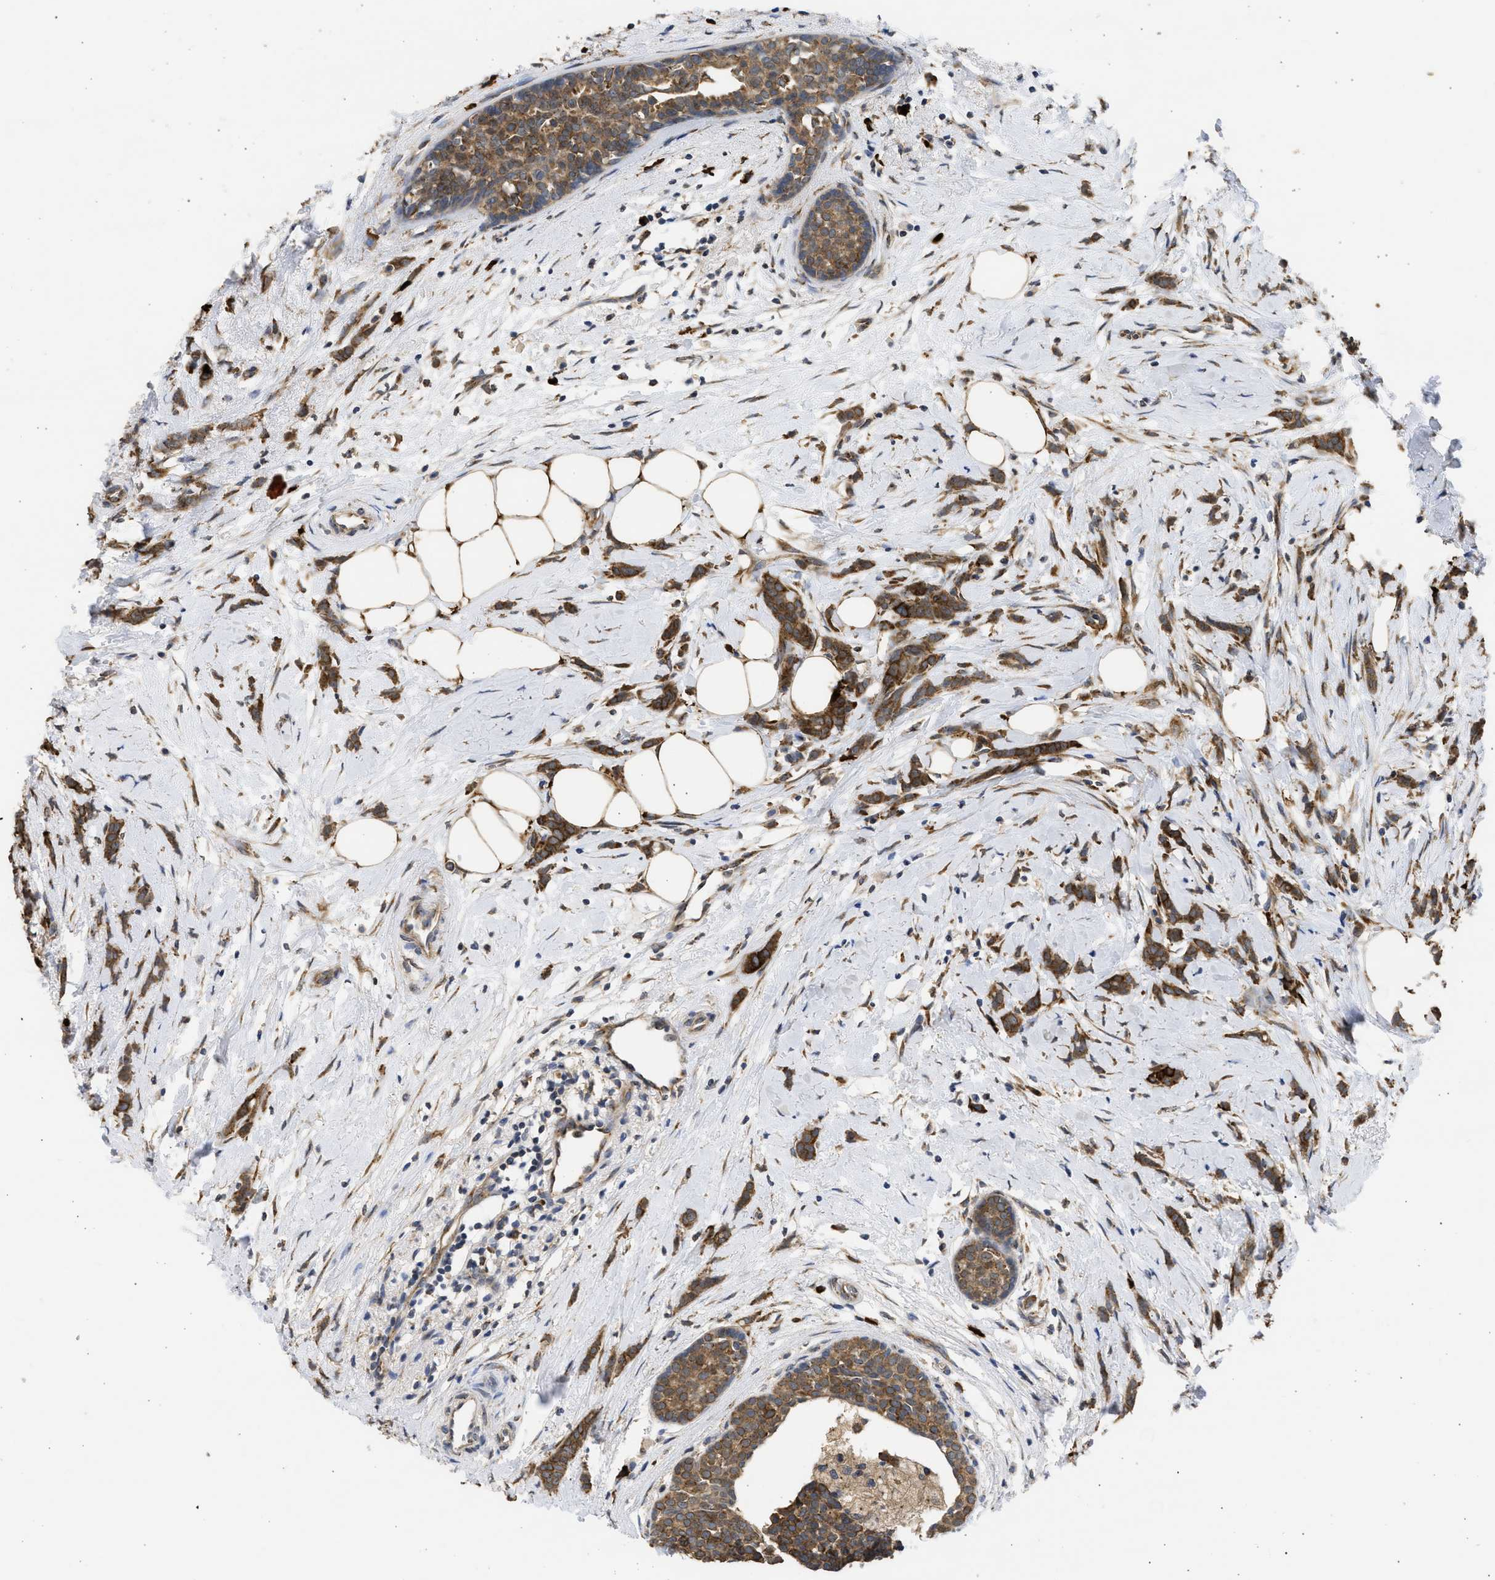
{"staining": {"intensity": "strong", "quantity": ">75%", "location": "cytoplasmic/membranous"}, "tissue": "breast cancer", "cell_type": "Tumor cells", "image_type": "cancer", "snomed": [{"axis": "morphology", "description": "Lobular carcinoma, in situ"}, {"axis": "morphology", "description": "Lobular carcinoma"}, {"axis": "topography", "description": "Breast"}], "caption": "Immunohistochemistry (IHC) micrograph of breast cancer stained for a protein (brown), which shows high levels of strong cytoplasmic/membranous staining in approximately >75% of tumor cells.", "gene": "DNAJC1", "patient": {"sex": "female", "age": 41}}